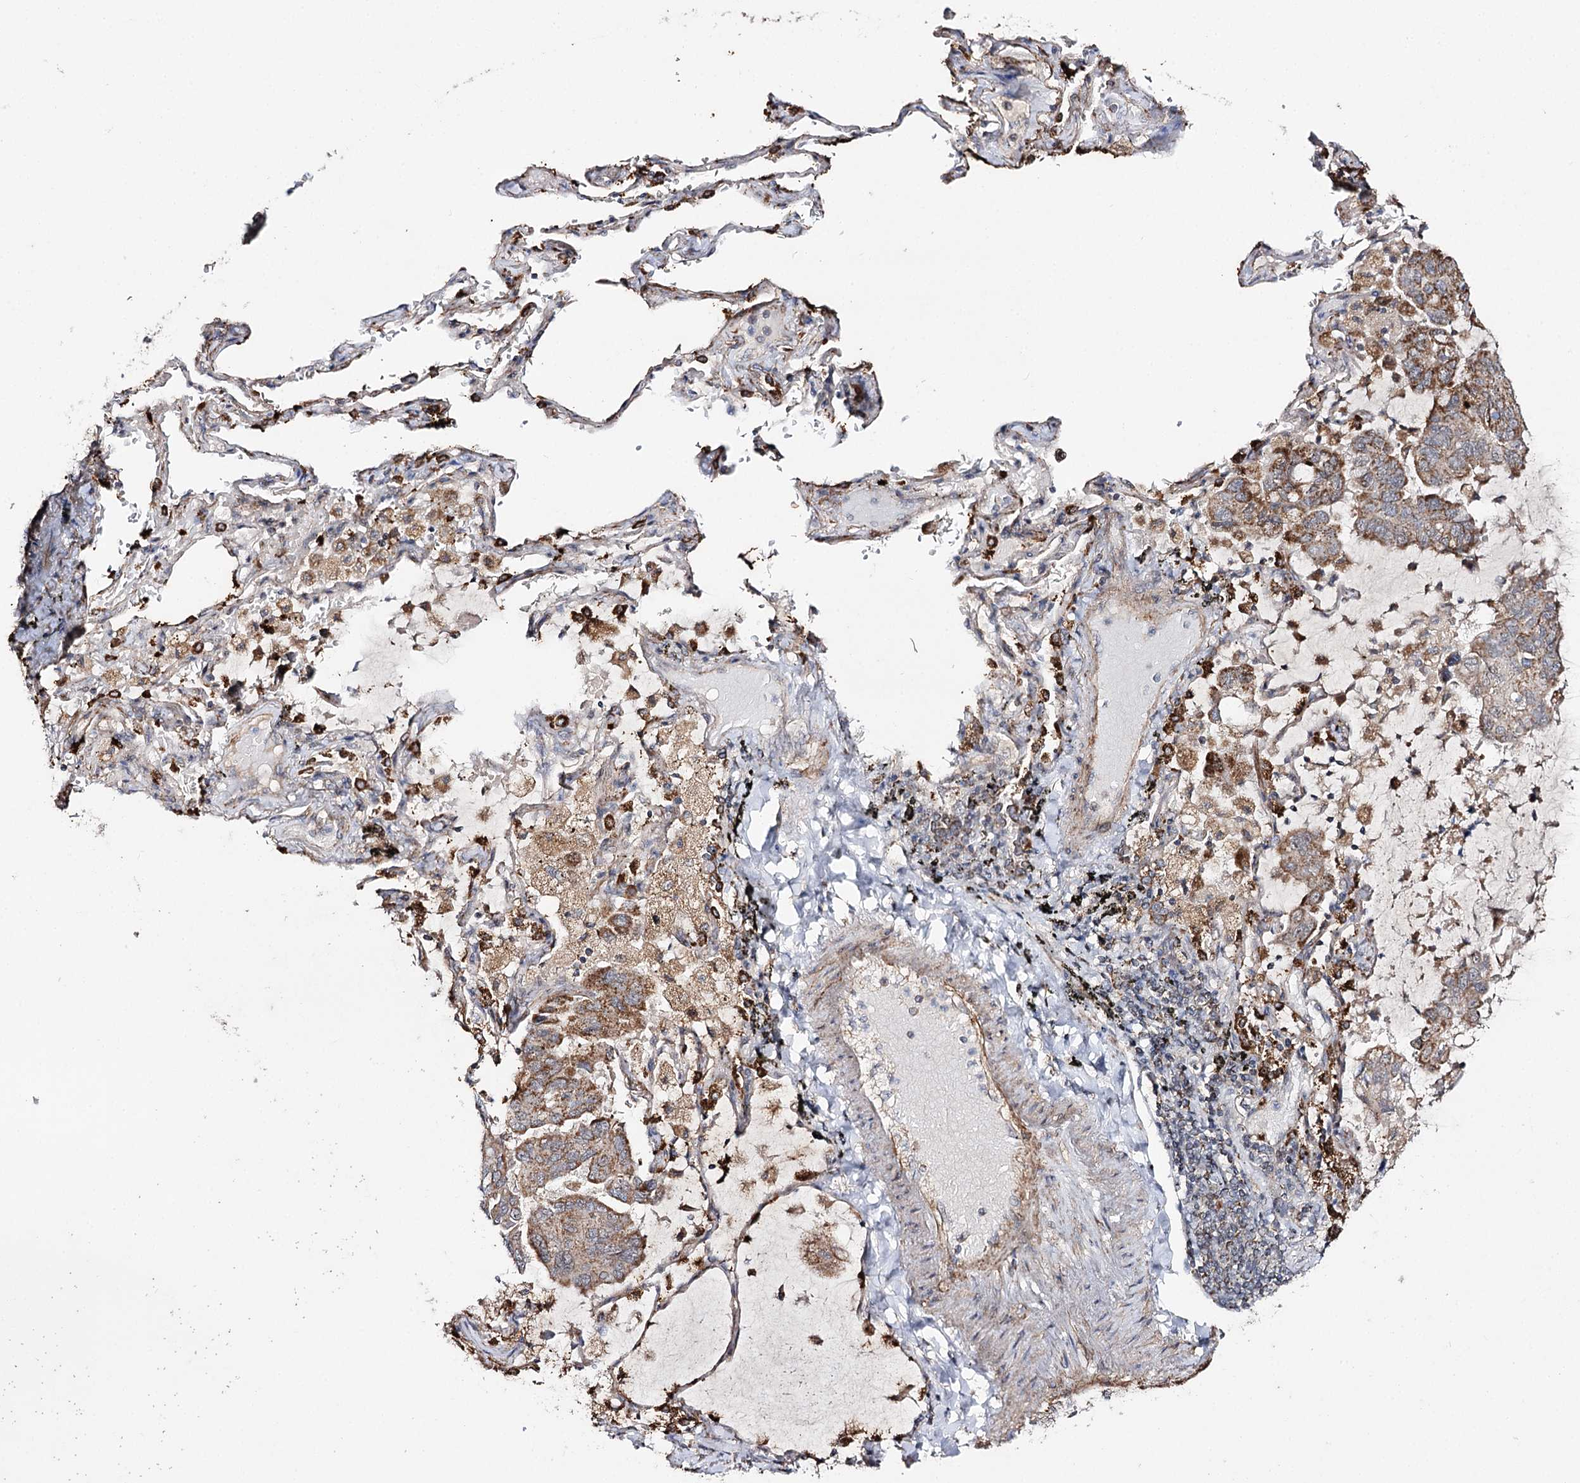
{"staining": {"intensity": "moderate", "quantity": ">75%", "location": "cytoplasmic/membranous"}, "tissue": "lung cancer", "cell_type": "Tumor cells", "image_type": "cancer", "snomed": [{"axis": "morphology", "description": "Adenocarcinoma, NOS"}, {"axis": "topography", "description": "Lung"}], "caption": "This histopathology image displays immunohistochemistry (IHC) staining of lung cancer, with medium moderate cytoplasmic/membranous expression in about >75% of tumor cells.", "gene": "CBR4", "patient": {"sex": "male", "age": 64}}